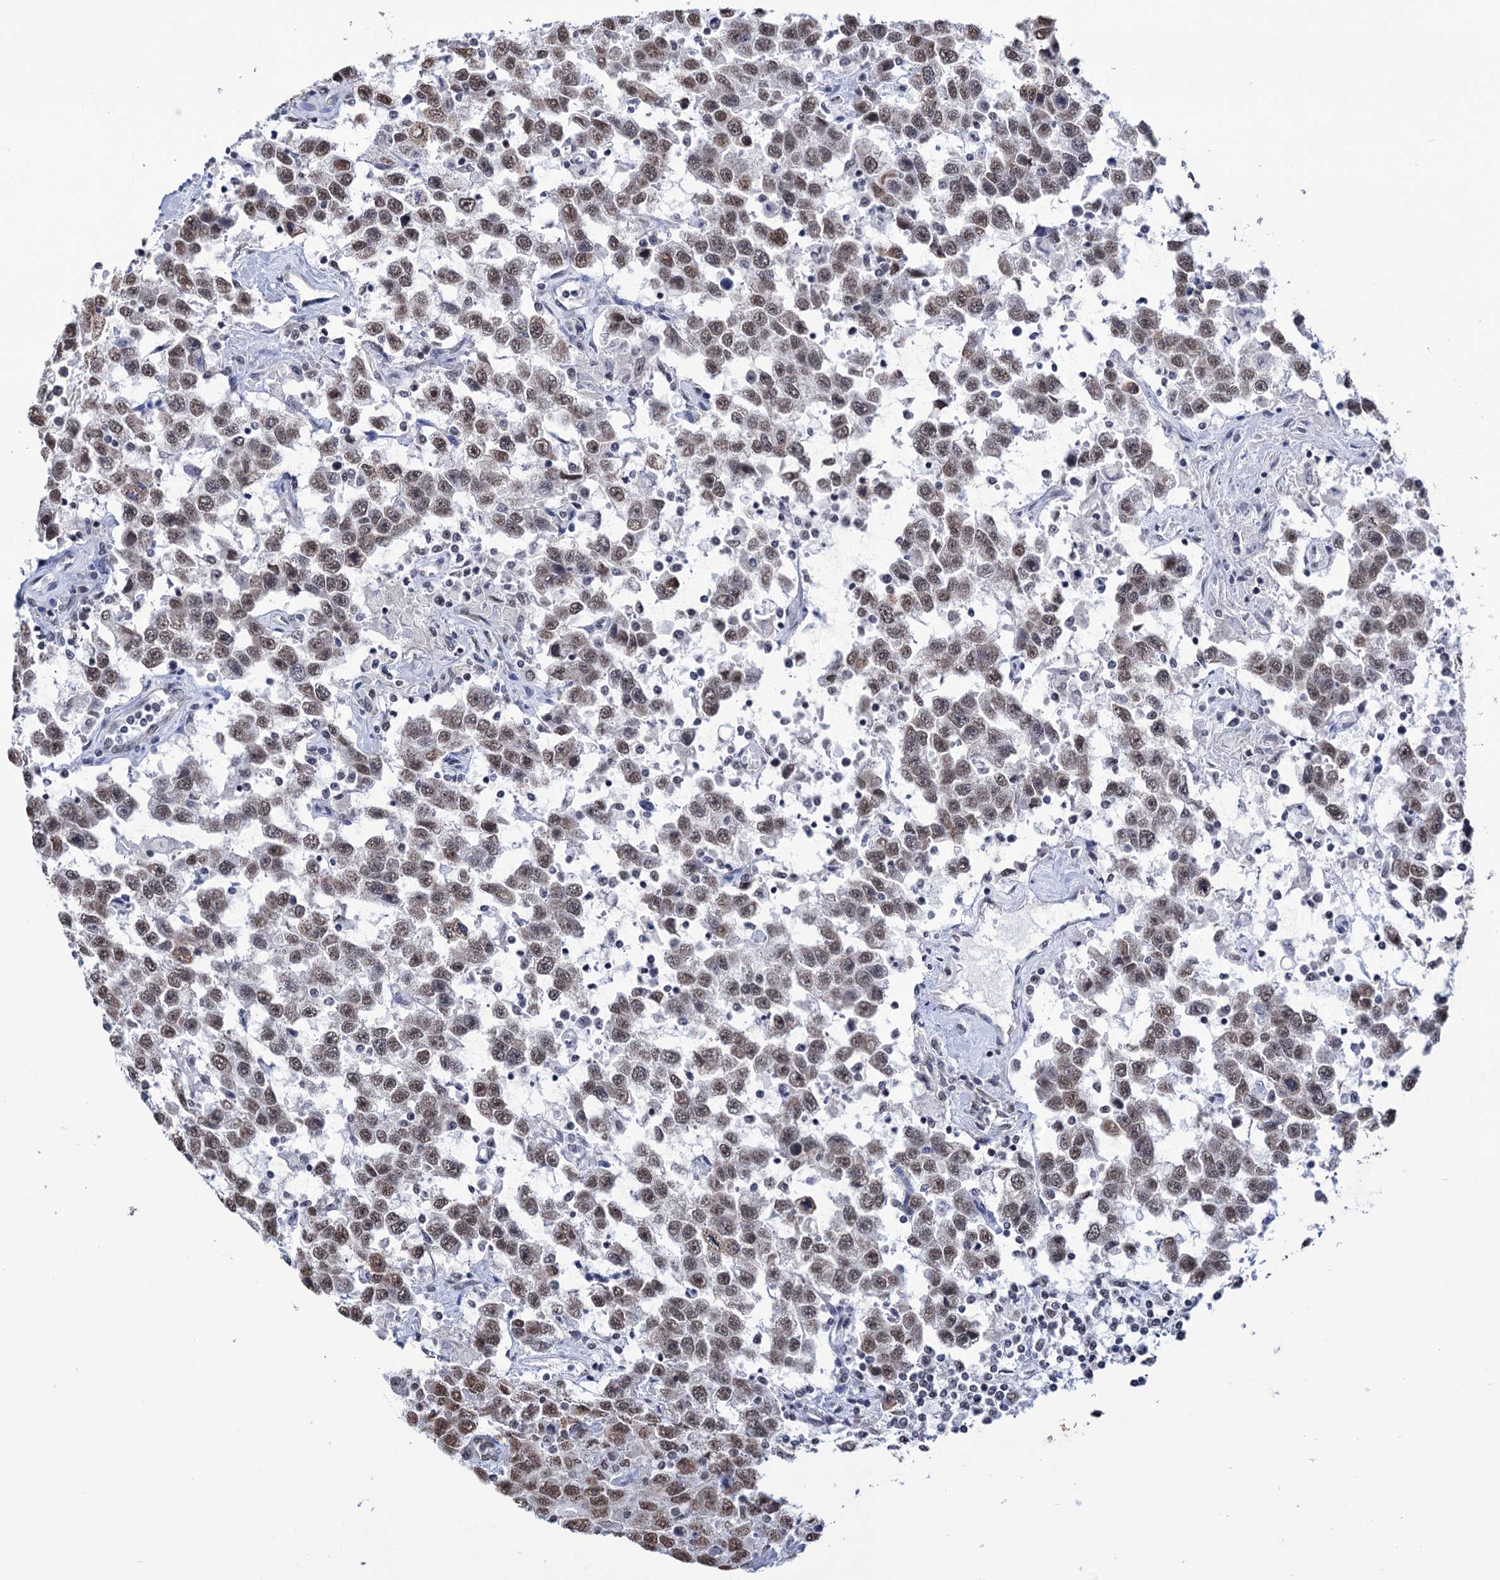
{"staining": {"intensity": "moderate", "quantity": ">75%", "location": "nuclear"}, "tissue": "testis cancer", "cell_type": "Tumor cells", "image_type": "cancer", "snomed": [{"axis": "morphology", "description": "Seminoma, NOS"}, {"axis": "topography", "description": "Testis"}], "caption": "Brown immunohistochemical staining in human testis seminoma demonstrates moderate nuclear positivity in about >75% of tumor cells.", "gene": "ABHD10", "patient": {"sex": "male", "age": 41}}